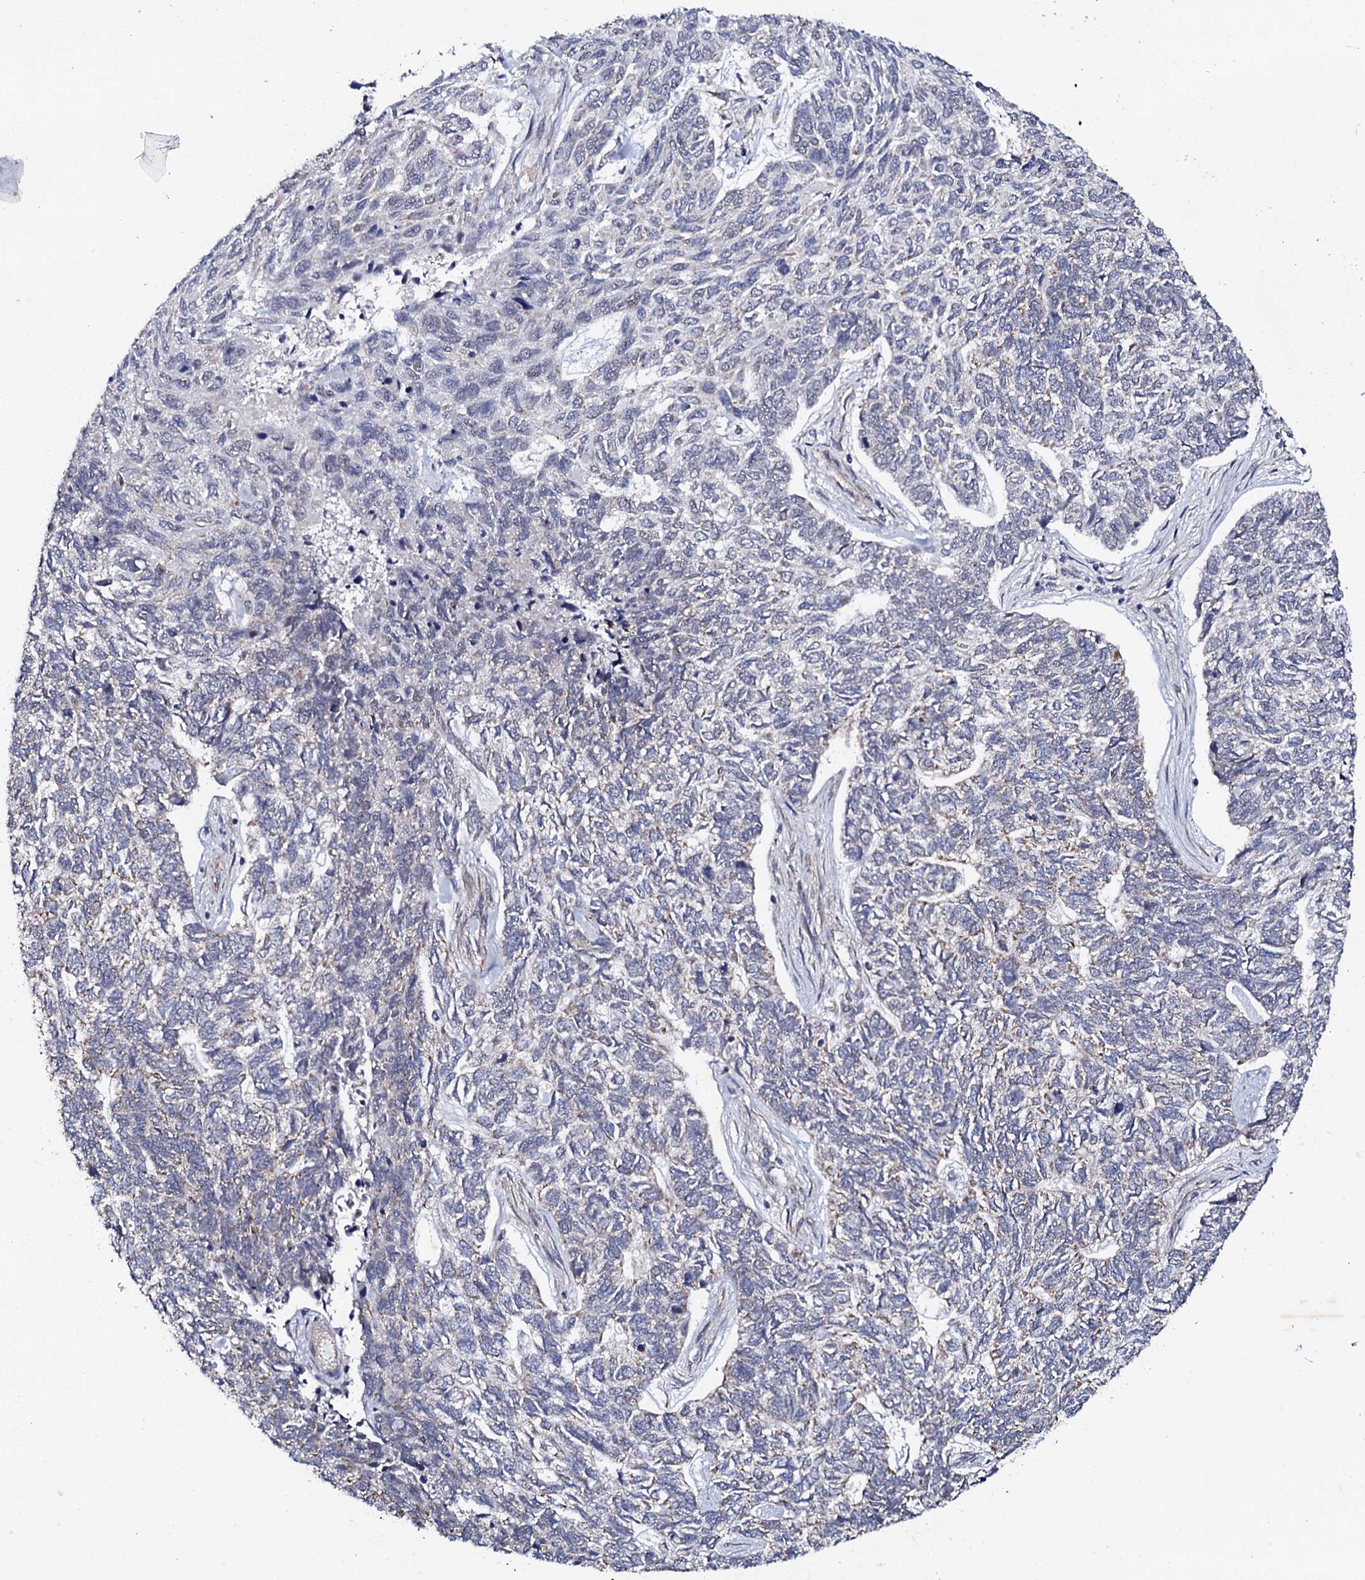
{"staining": {"intensity": "negative", "quantity": "none", "location": "none"}, "tissue": "skin cancer", "cell_type": "Tumor cells", "image_type": "cancer", "snomed": [{"axis": "morphology", "description": "Basal cell carcinoma"}, {"axis": "topography", "description": "Skin"}], "caption": "This micrograph is of skin cancer stained with immunohistochemistry to label a protein in brown with the nuclei are counter-stained blue. There is no expression in tumor cells.", "gene": "MTIF3", "patient": {"sex": "female", "age": 65}}